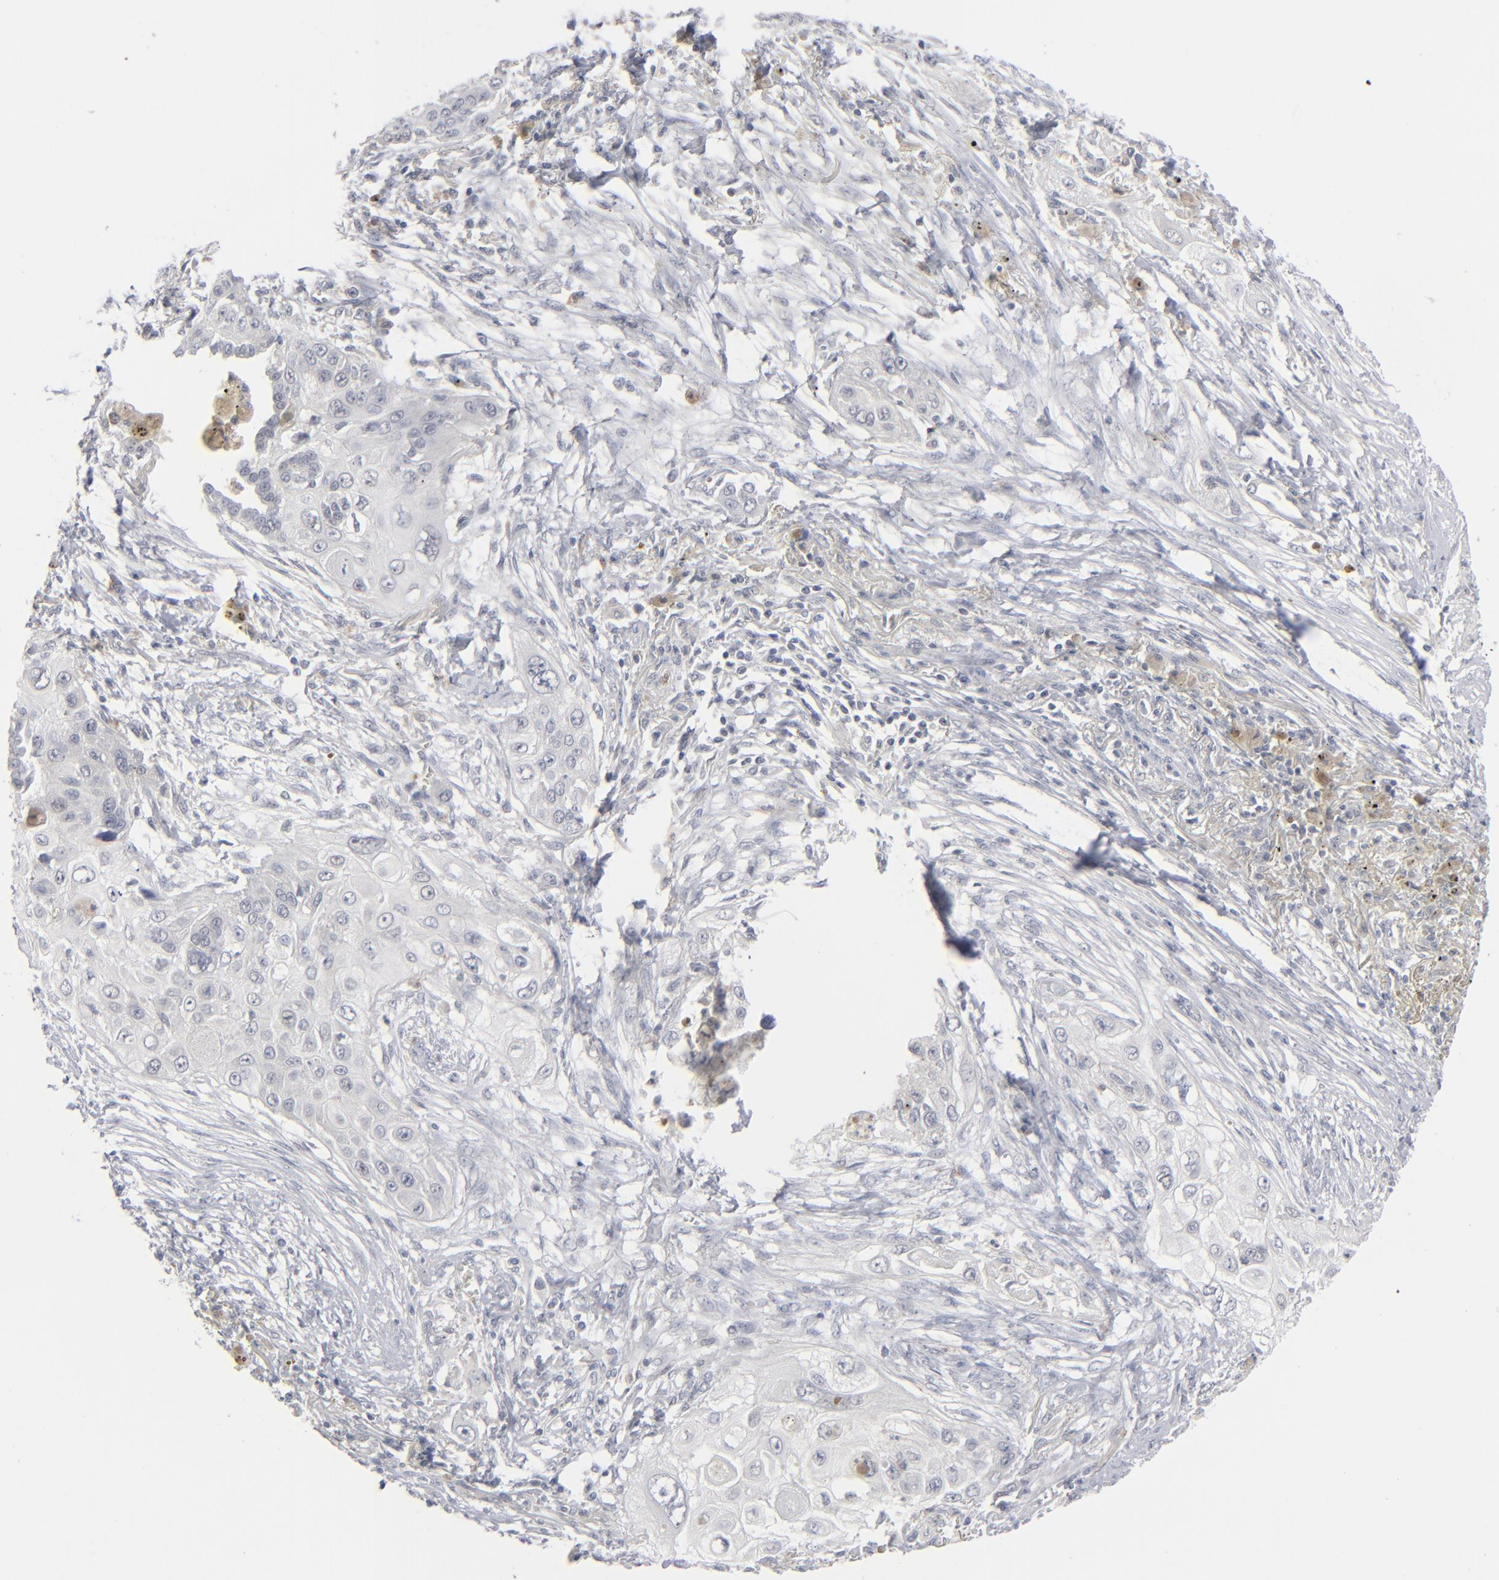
{"staining": {"intensity": "negative", "quantity": "none", "location": "none"}, "tissue": "lung cancer", "cell_type": "Tumor cells", "image_type": "cancer", "snomed": [{"axis": "morphology", "description": "Squamous cell carcinoma, NOS"}, {"axis": "topography", "description": "Lung"}], "caption": "Immunohistochemistry histopathology image of squamous cell carcinoma (lung) stained for a protein (brown), which displays no positivity in tumor cells.", "gene": "POF1B", "patient": {"sex": "male", "age": 71}}